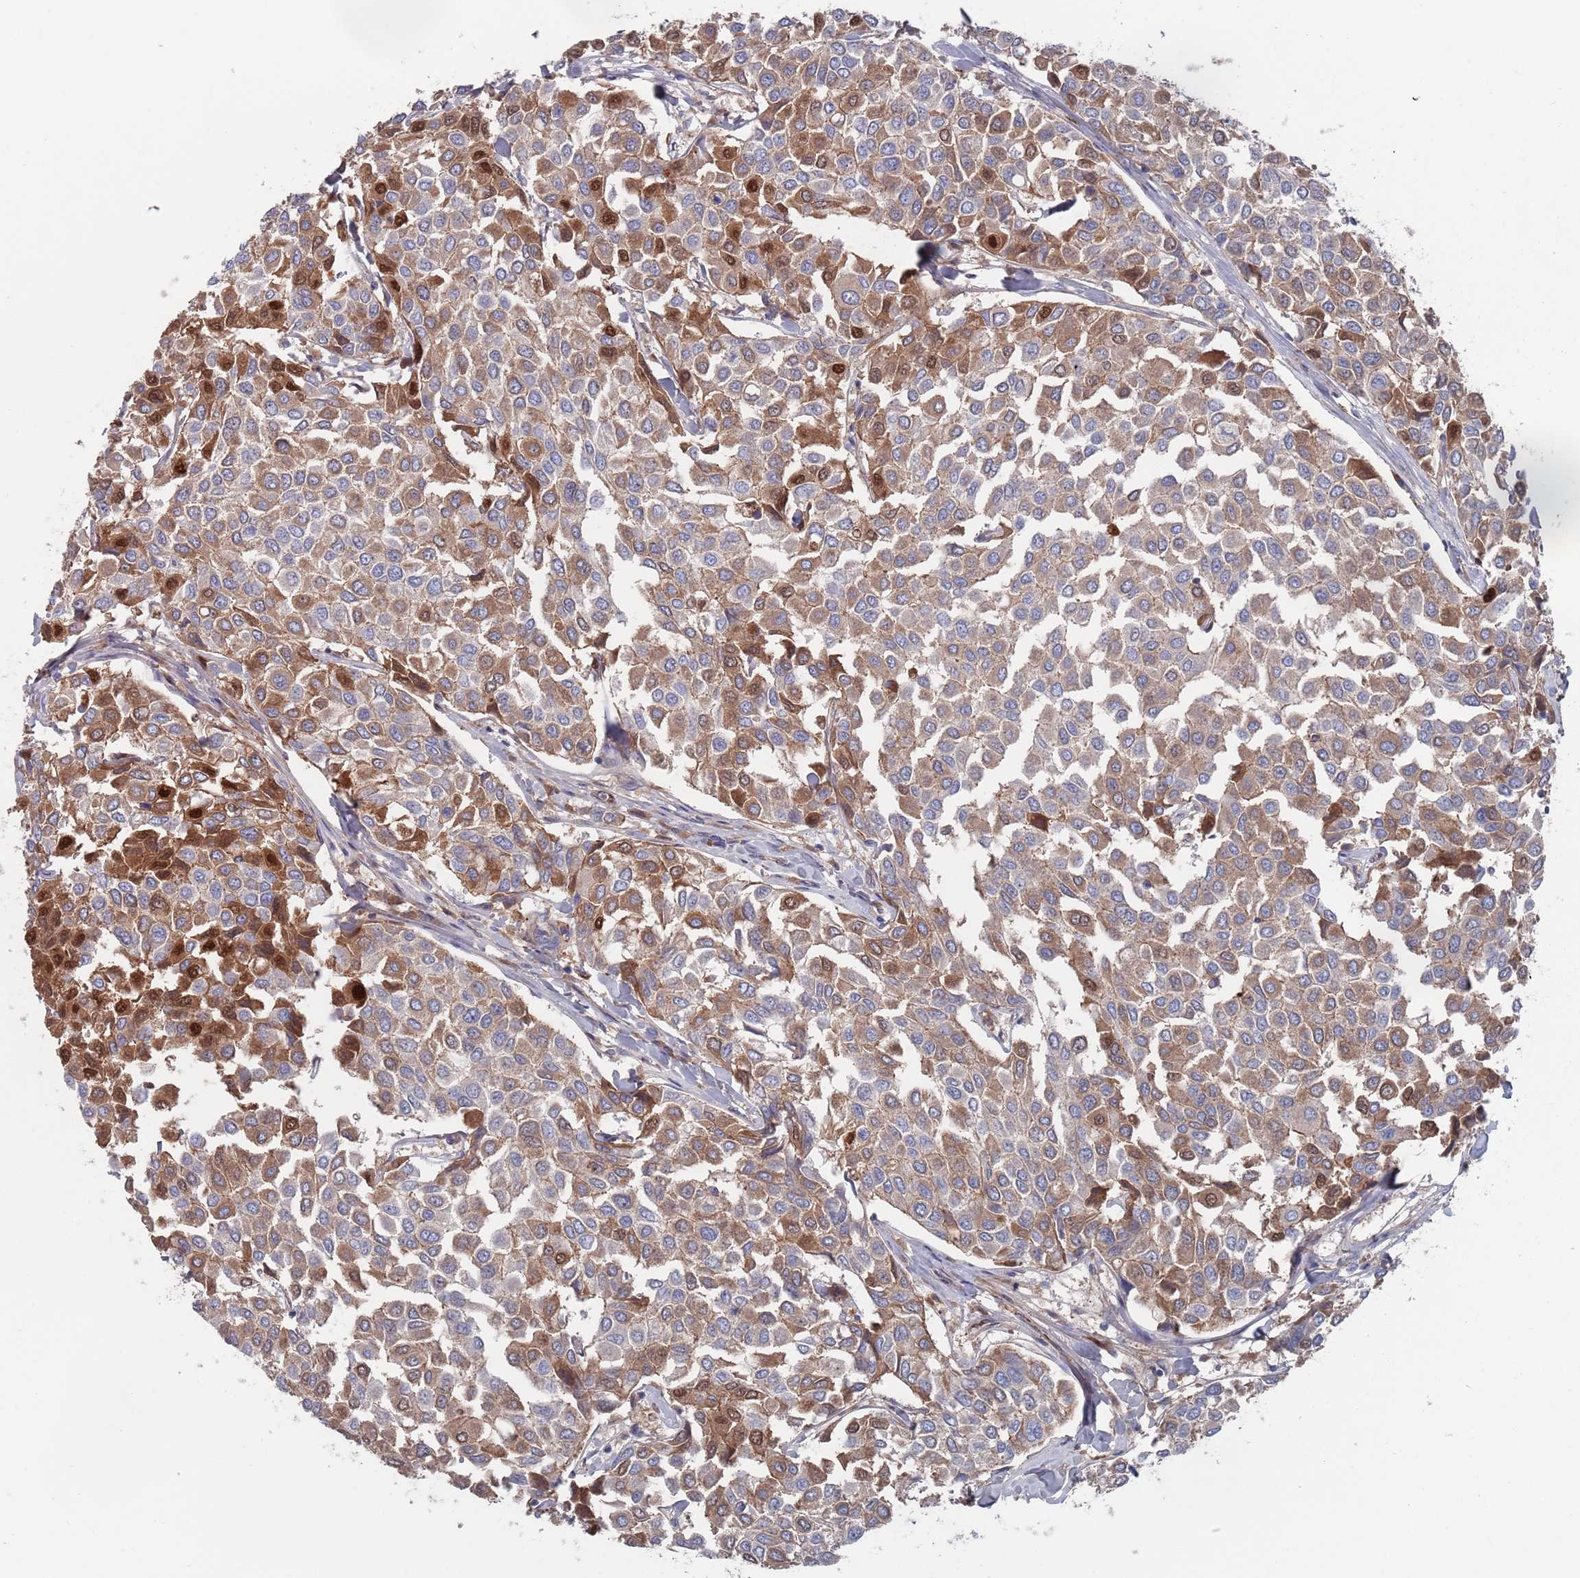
{"staining": {"intensity": "moderate", "quantity": ">75%", "location": "cytoplasmic/membranous"}, "tissue": "breast cancer", "cell_type": "Tumor cells", "image_type": "cancer", "snomed": [{"axis": "morphology", "description": "Duct carcinoma"}, {"axis": "topography", "description": "Breast"}], "caption": "DAB (3,3'-diaminobenzidine) immunohistochemical staining of human breast cancer demonstrates moderate cytoplasmic/membranous protein expression in approximately >75% of tumor cells.", "gene": "PLEKHA4", "patient": {"sex": "female", "age": 55}}